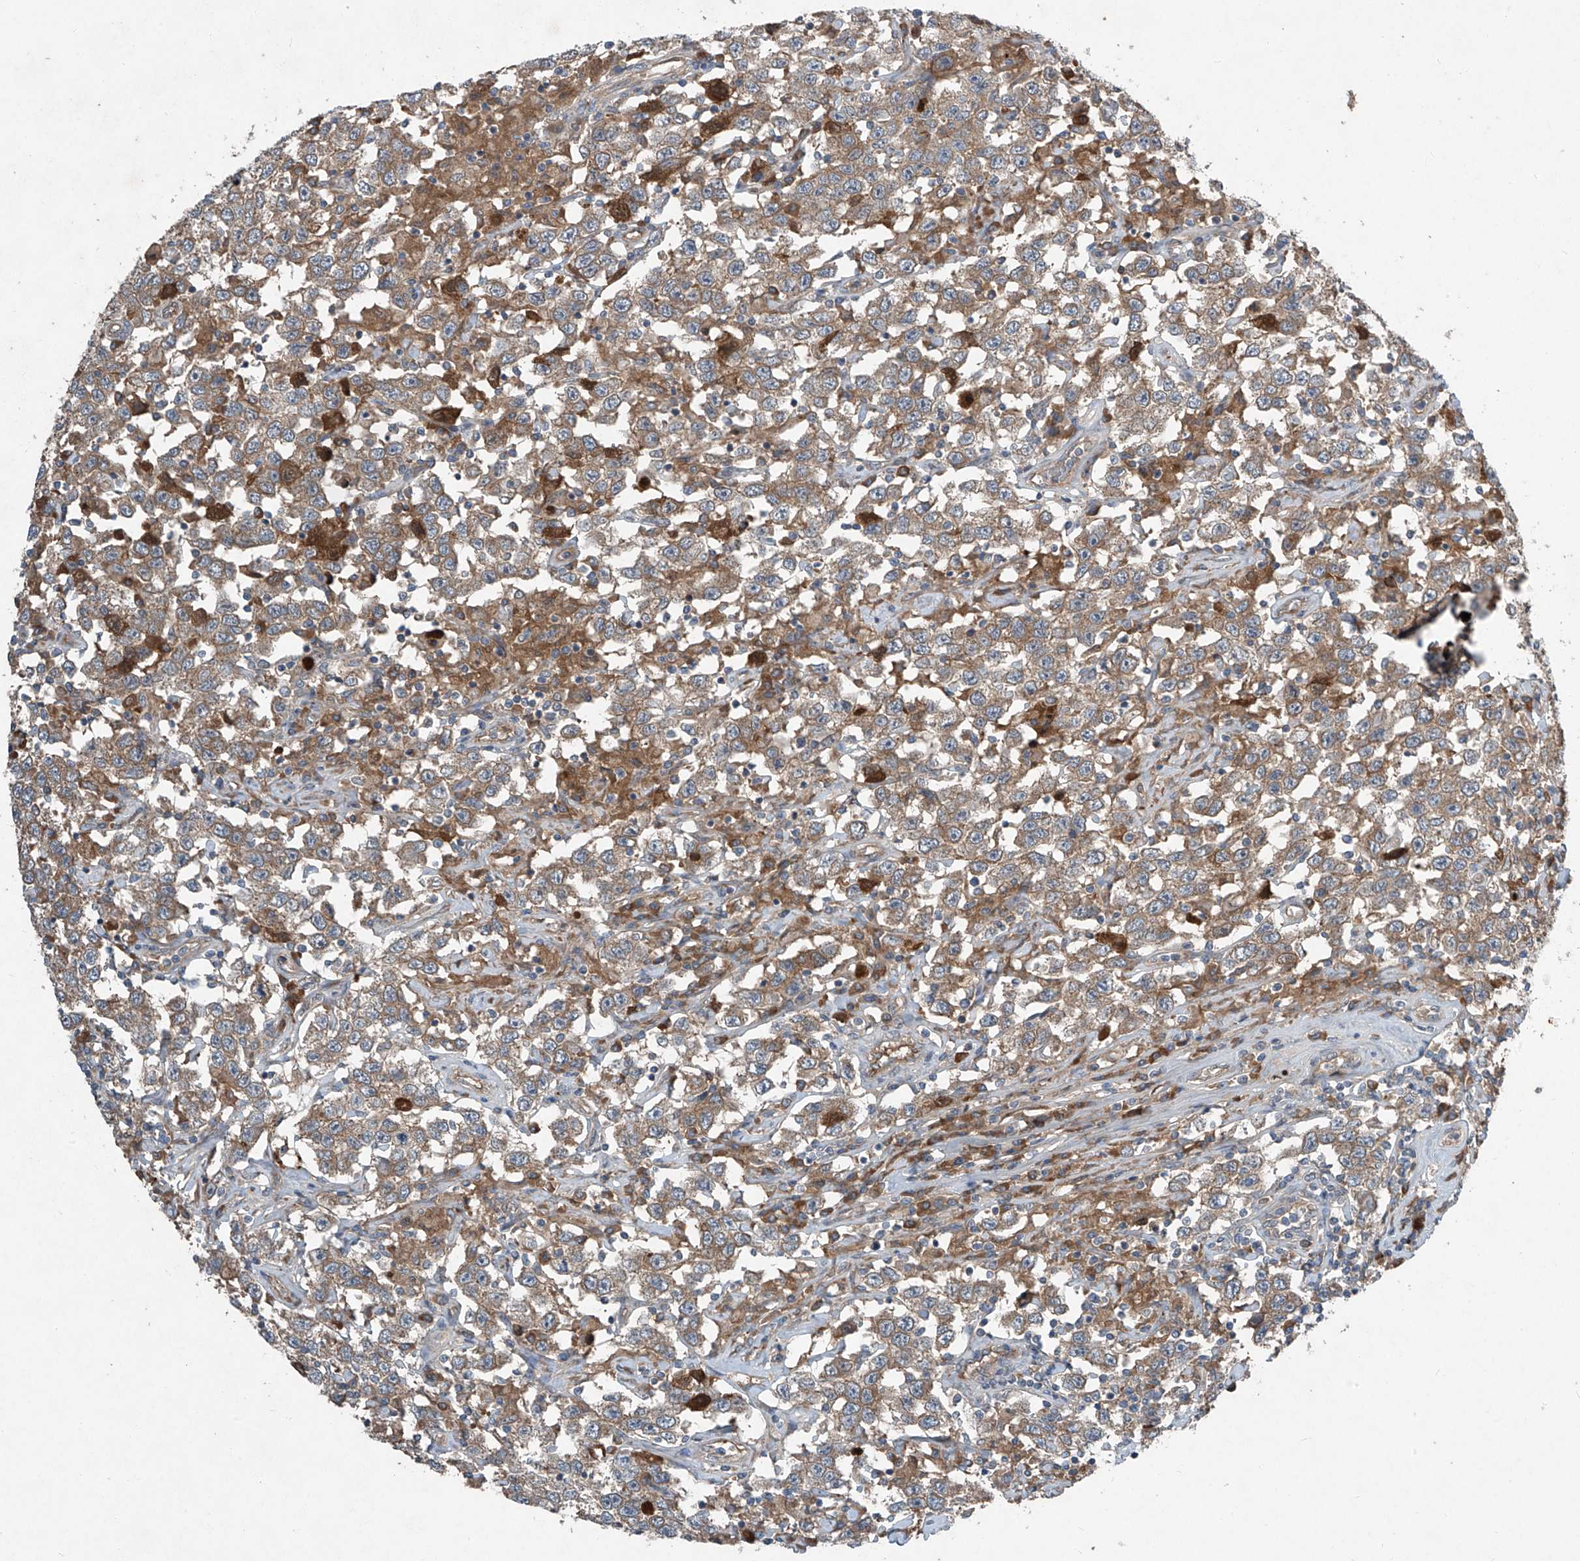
{"staining": {"intensity": "moderate", "quantity": ">75%", "location": "cytoplasmic/membranous"}, "tissue": "testis cancer", "cell_type": "Tumor cells", "image_type": "cancer", "snomed": [{"axis": "morphology", "description": "Seminoma, NOS"}, {"axis": "topography", "description": "Testis"}], "caption": "Testis cancer (seminoma) tissue demonstrates moderate cytoplasmic/membranous expression in about >75% of tumor cells The protein is stained brown, and the nuclei are stained in blue (DAB IHC with brightfield microscopy, high magnification).", "gene": "FOXRED2", "patient": {"sex": "male", "age": 41}}